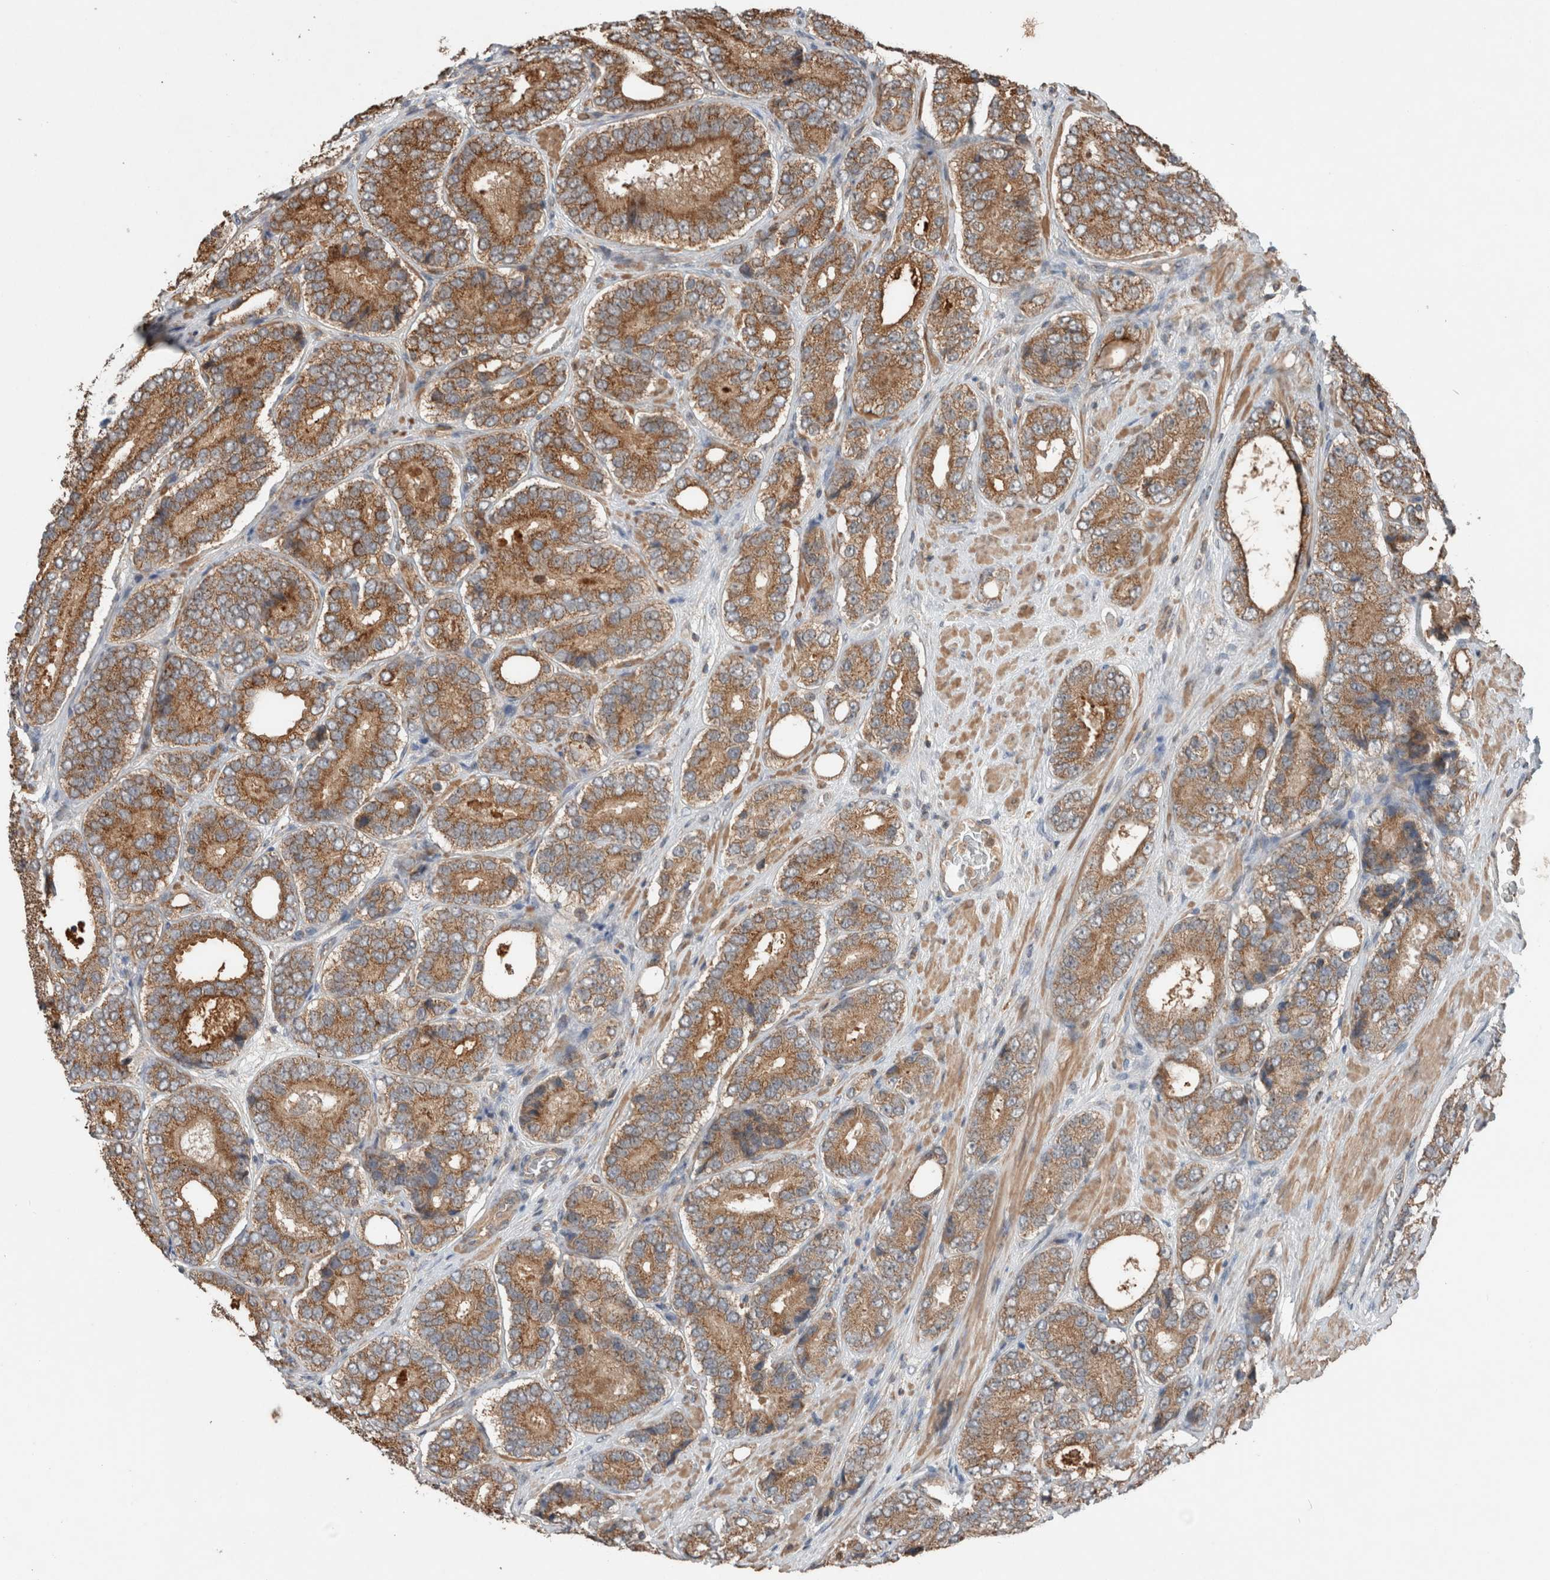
{"staining": {"intensity": "moderate", "quantity": ">75%", "location": "cytoplasmic/membranous"}, "tissue": "prostate cancer", "cell_type": "Tumor cells", "image_type": "cancer", "snomed": [{"axis": "morphology", "description": "Adenocarcinoma, High grade"}, {"axis": "topography", "description": "Prostate"}], "caption": "A histopathology image of human adenocarcinoma (high-grade) (prostate) stained for a protein demonstrates moderate cytoplasmic/membranous brown staining in tumor cells.", "gene": "KLK14", "patient": {"sex": "male", "age": 56}}